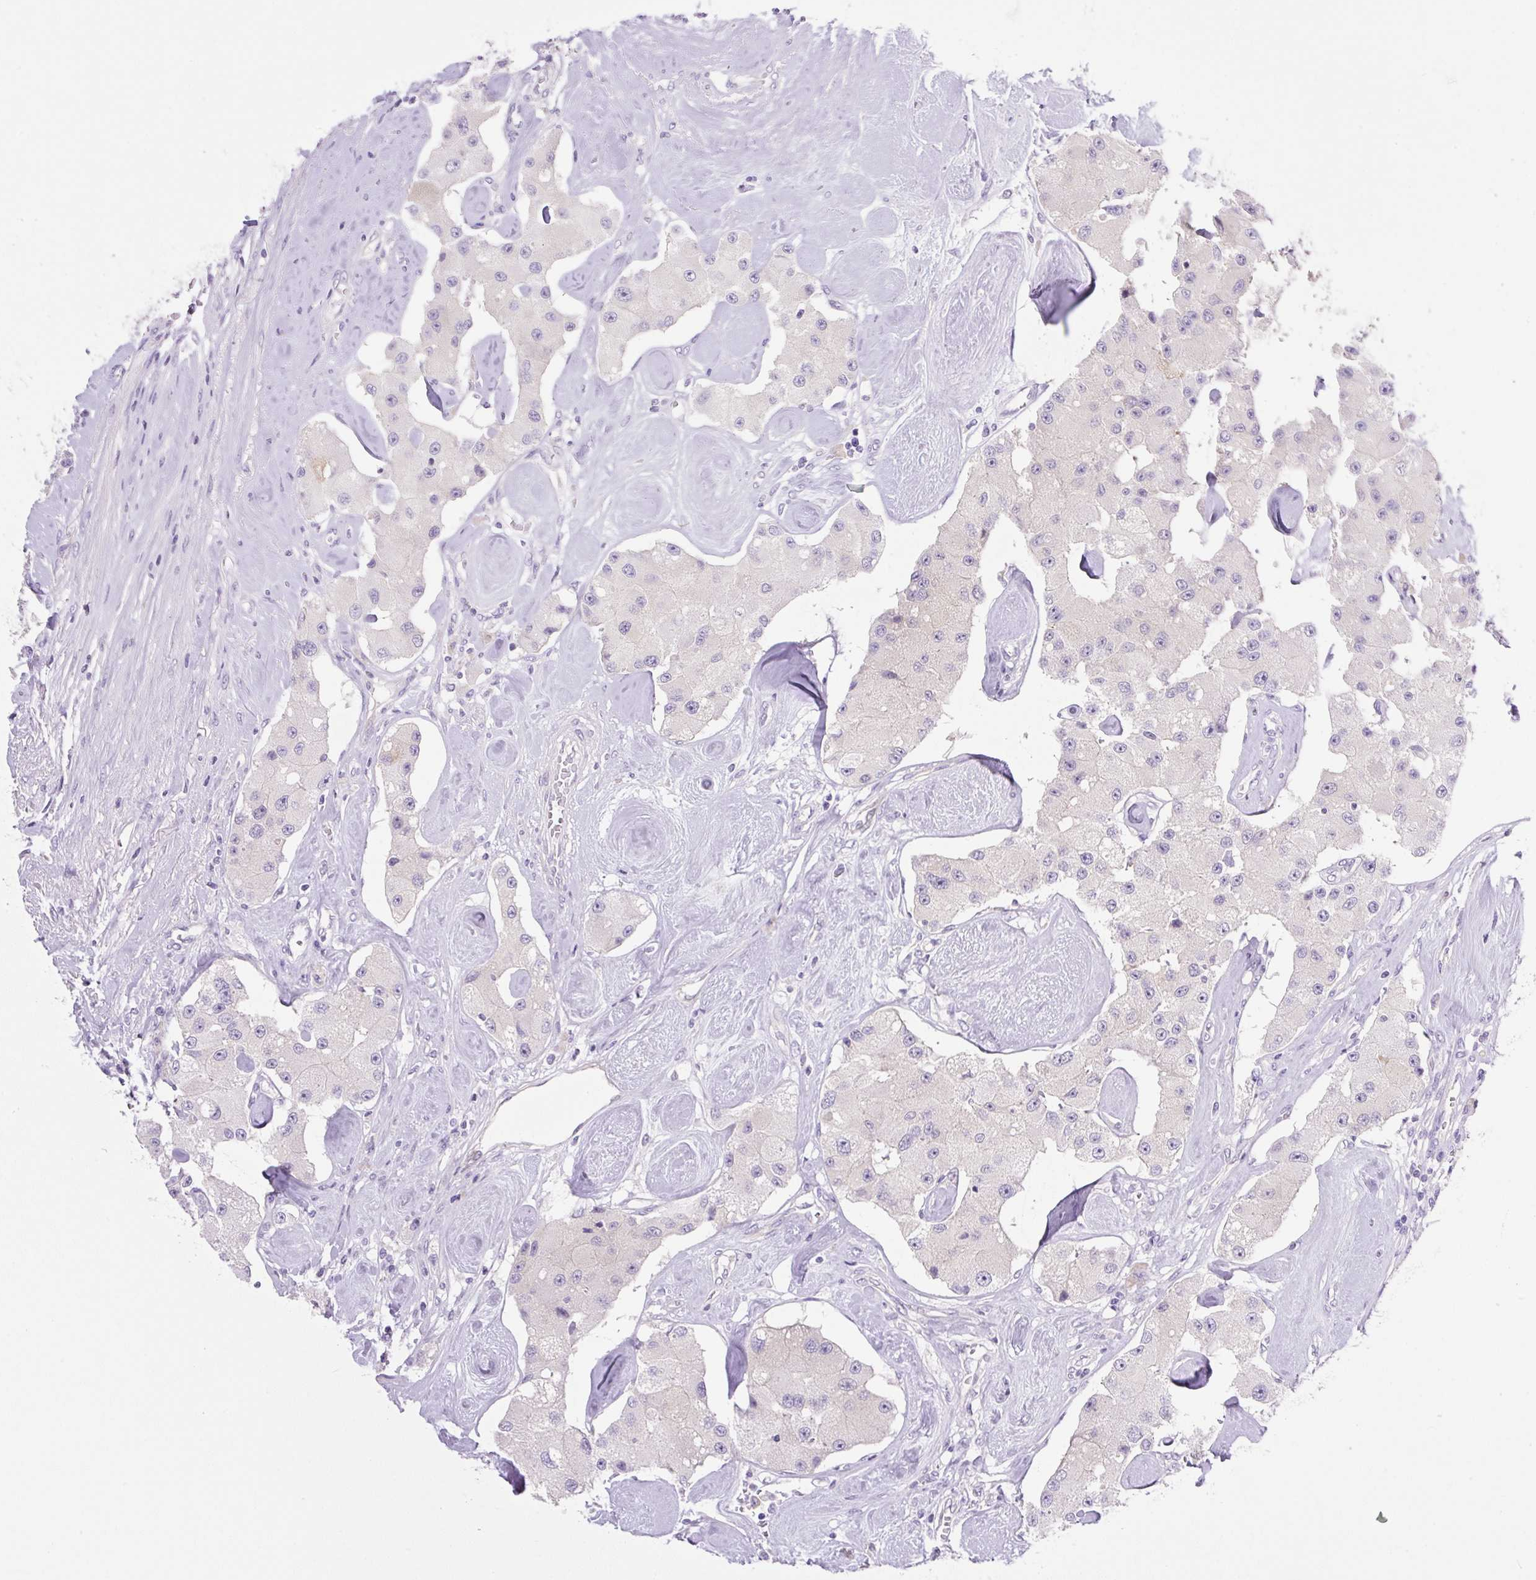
{"staining": {"intensity": "negative", "quantity": "none", "location": "none"}, "tissue": "carcinoid", "cell_type": "Tumor cells", "image_type": "cancer", "snomed": [{"axis": "morphology", "description": "Carcinoid, malignant, NOS"}, {"axis": "topography", "description": "Pancreas"}], "caption": "Human malignant carcinoid stained for a protein using immunohistochemistry (IHC) displays no expression in tumor cells.", "gene": "CAMK2B", "patient": {"sex": "male", "age": 41}}